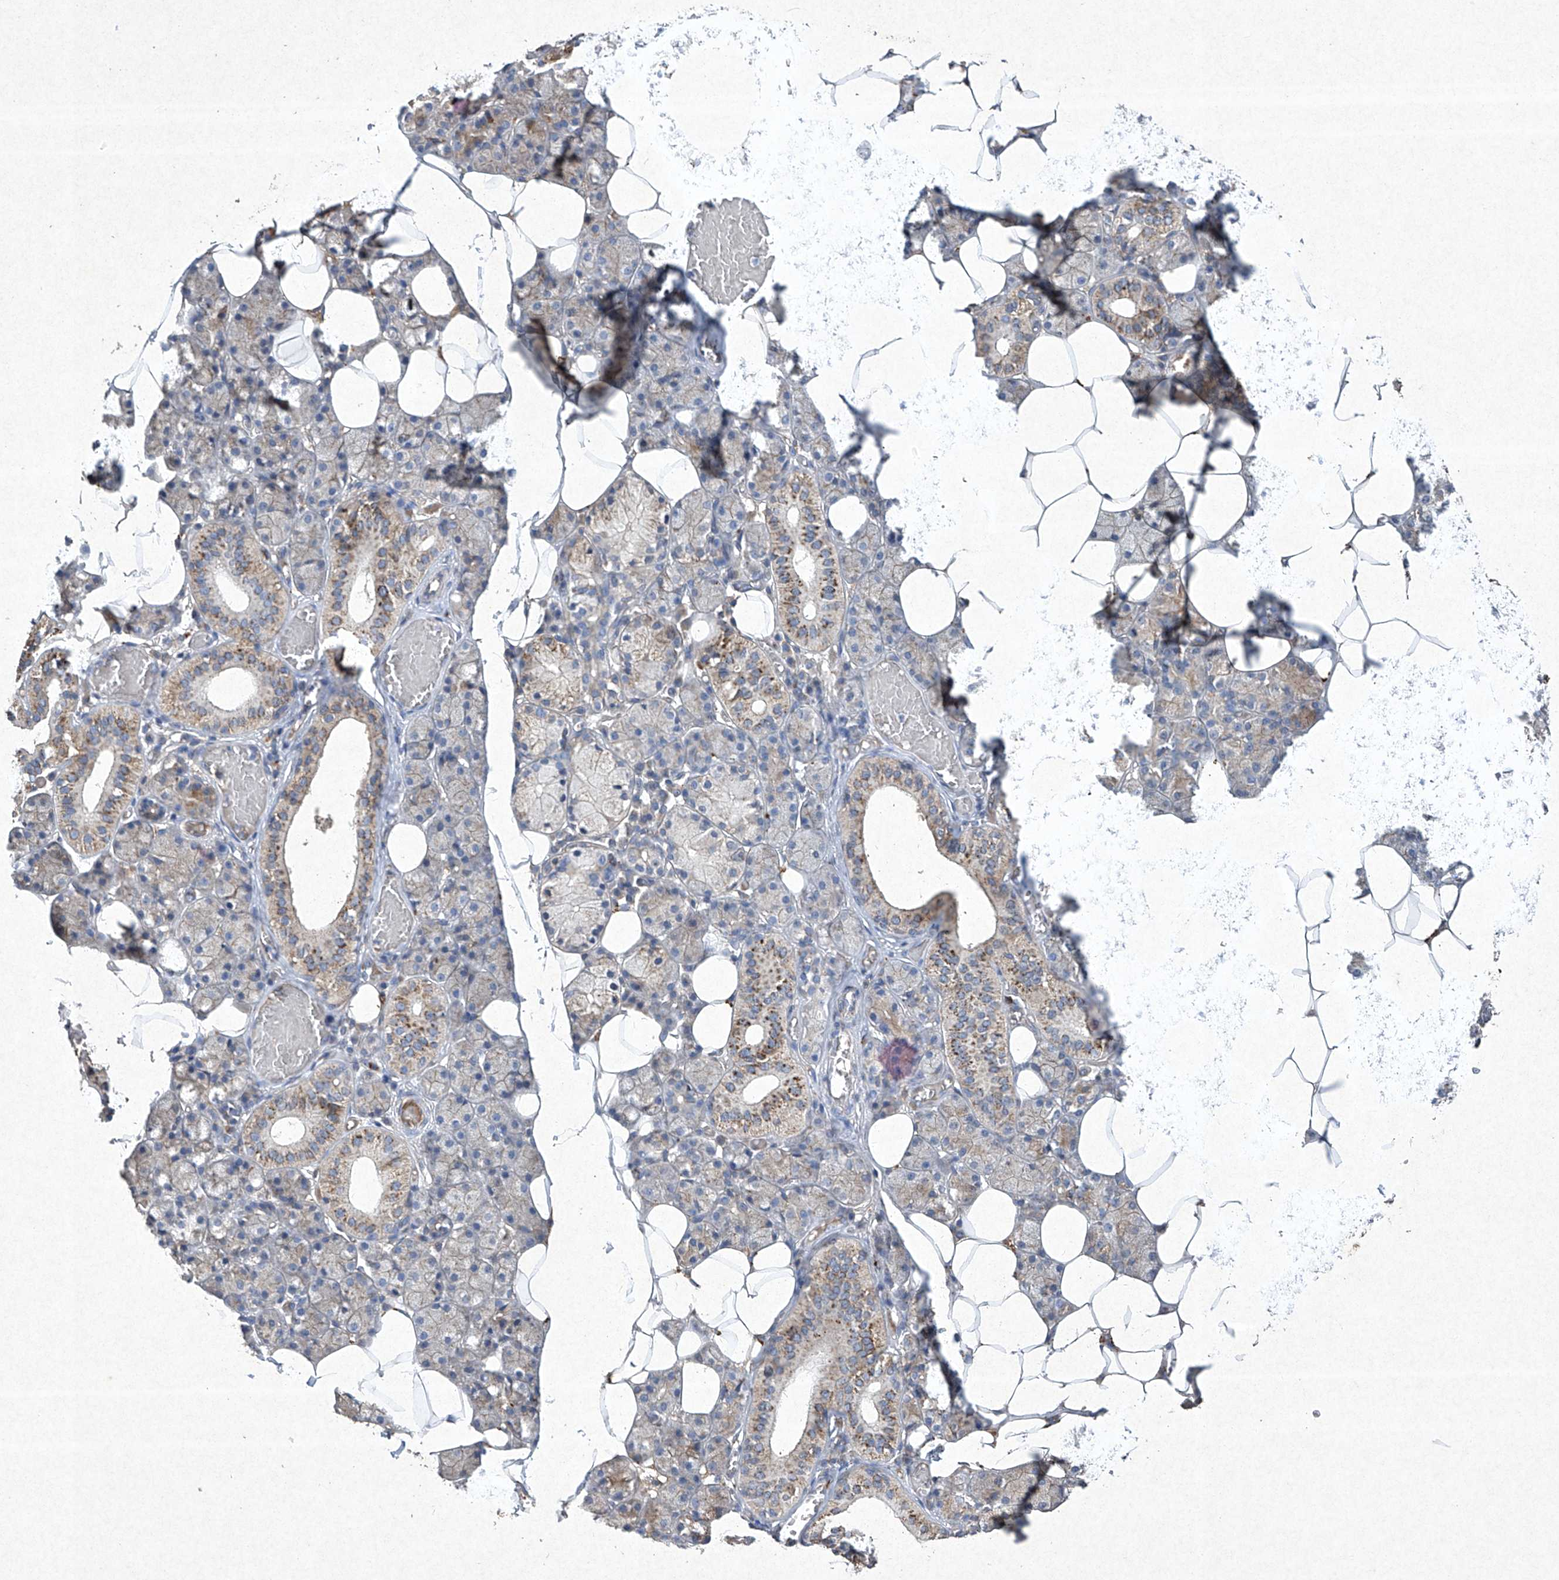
{"staining": {"intensity": "strong", "quantity": "<25%", "location": "cytoplasmic/membranous"}, "tissue": "salivary gland", "cell_type": "Glandular cells", "image_type": "normal", "snomed": [{"axis": "morphology", "description": "Normal tissue, NOS"}, {"axis": "topography", "description": "Salivary gland"}], "caption": "Strong cytoplasmic/membranous positivity for a protein is present in about <25% of glandular cells of normal salivary gland using IHC.", "gene": "MED16", "patient": {"sex": "female", "age": 33}}